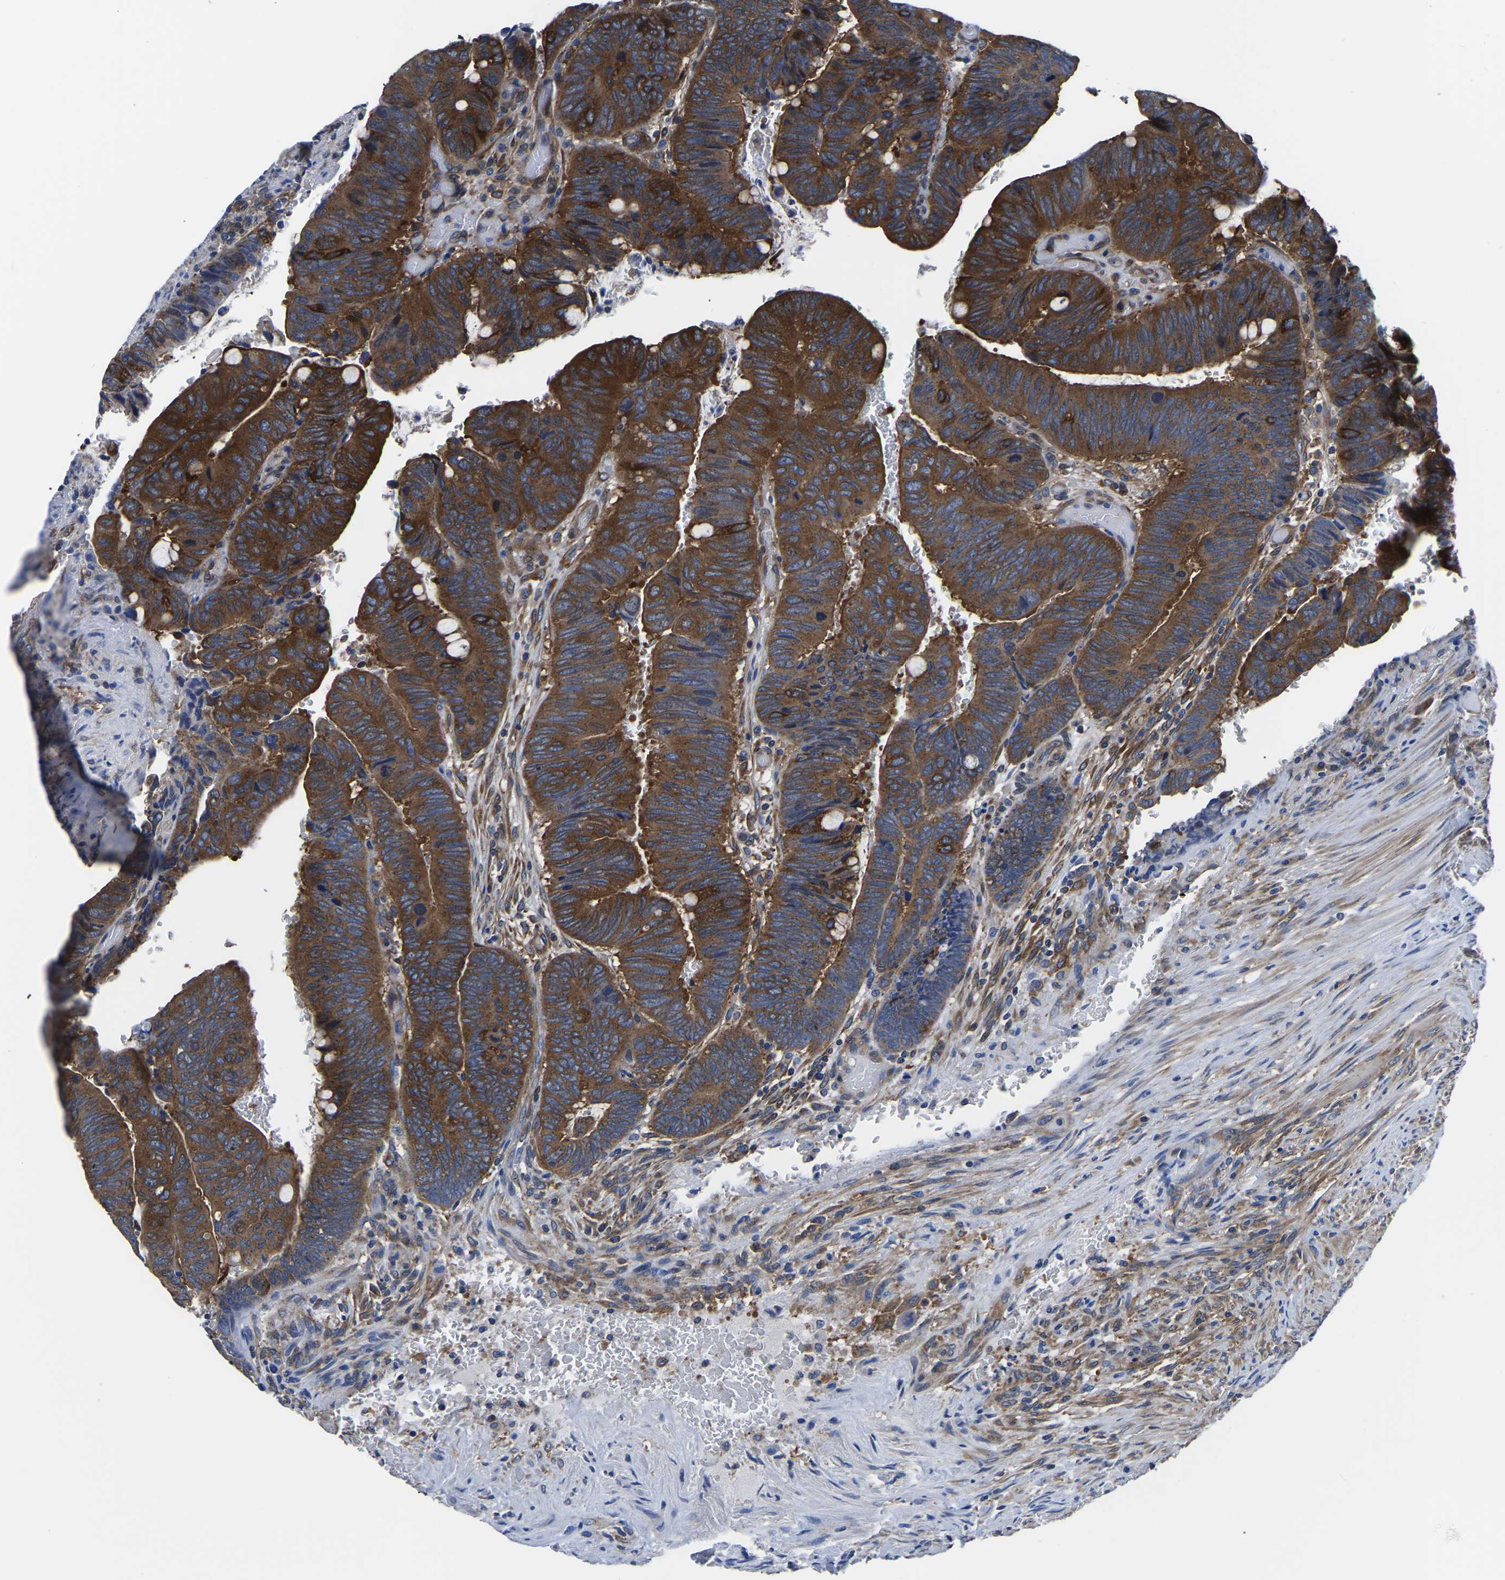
{"staining": {"intensity": "strong", "quantity": ">75%", "location": "cytoplasmic/membranous"}, "tissue": "colorectal cancer", "cell_type": "Tumor cells", "image_type": "cancer", "snomed": [{"axis": "morphology", "description": "Normal tissue, NOS"}, {"axis": "morphology", "description": "Adenocarcinoma, NOS"}, {"axis": "topography", "description": "Rectum"}], "caption": "Colorectal cancer (adenocarcinoma) stained for a protein (brown) shows strong cytoplasmic/membranous positive positivity in approximately >75% of tumor cells.", "gene": "TFG", "patient": {"sex": "male", "age": 92}}